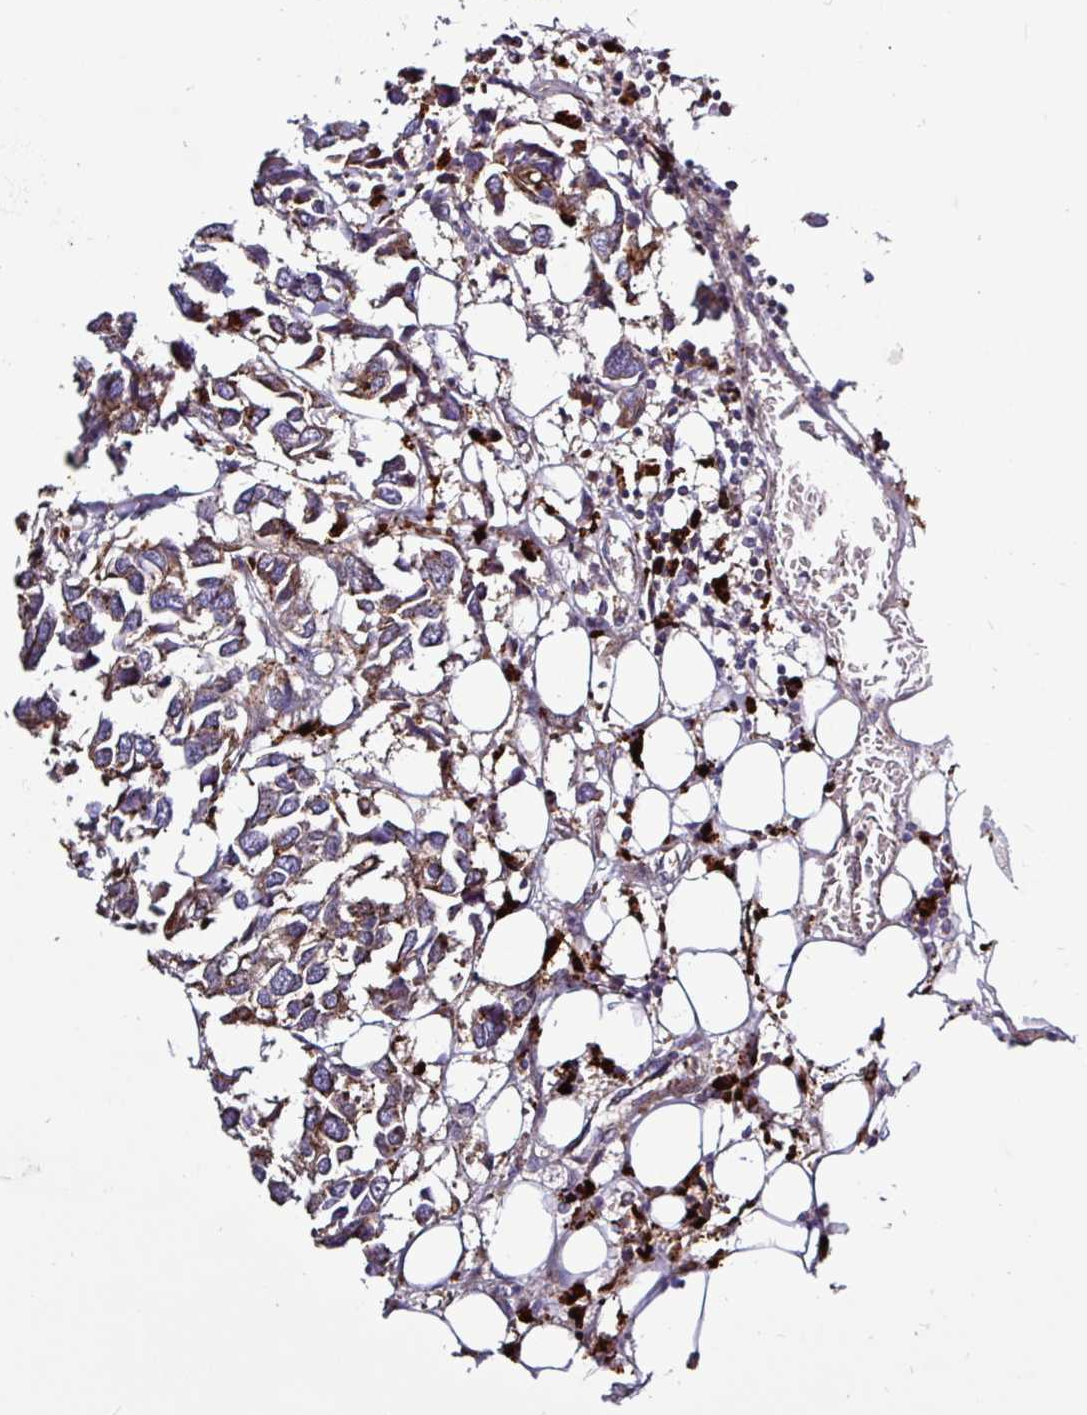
{"staining": {"intensity": "moderate", "quantity": ">75%", "location": "cytoplasmic/membranous"}, "tissue": "breast cancer", "cell_type": "Tumor cells", "image_type": "cancer", "snomed": [{"axis": "morphology", "description": "Duct carcinoma"}, {"axis": "topography", "description": "Breast"}], "caption": "Invasive ductal carcinoma (breast) stained with immunohistochemistry (IHC) shows moderate cytoplasmic/membranous positivity in about >75% of tumor cells. Ihc stains the protein in brown and the nuclei are stained blue.", "gene": "AMIGO2", "patient": {"sex": "female", "age": 83}}